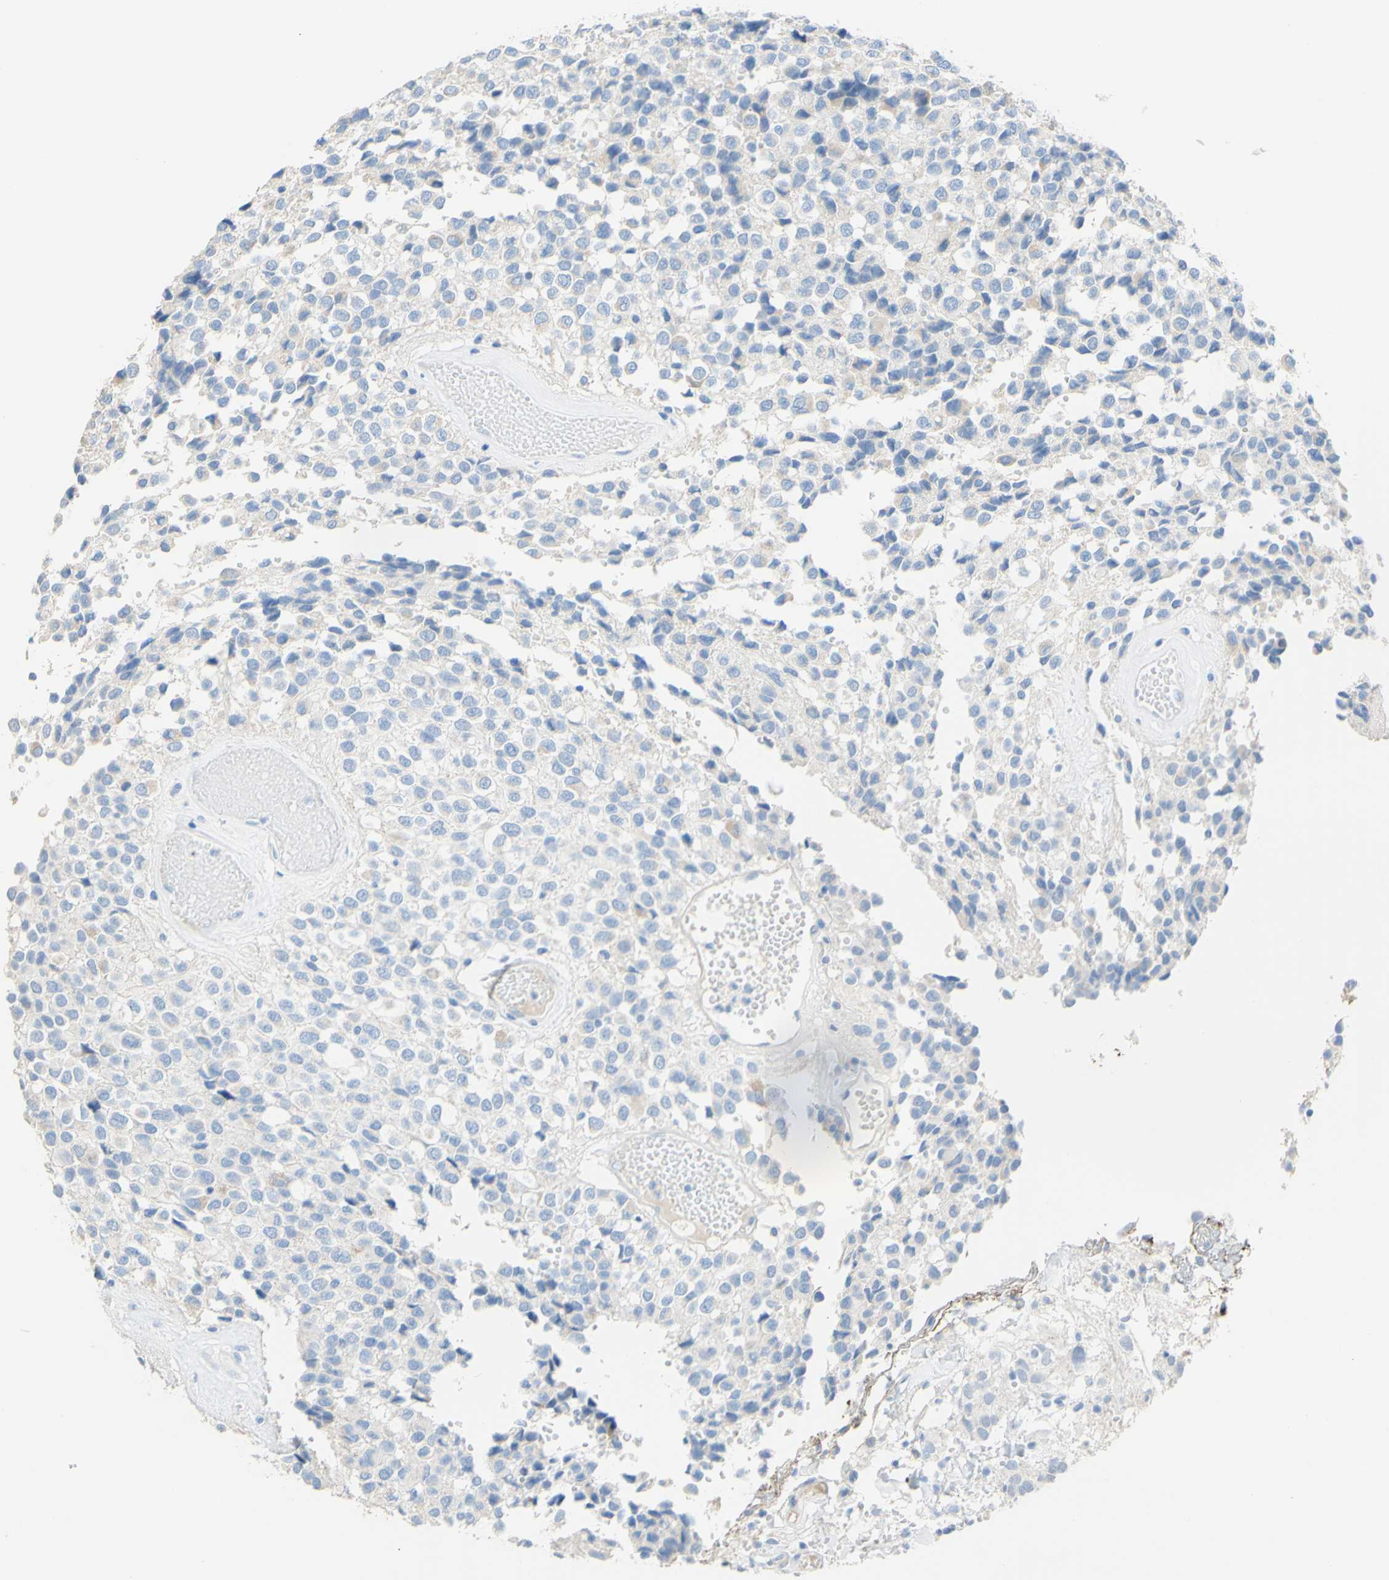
{"staining": {"intensity": "negative", "quantity": "none", "location": "none"}, "tissue": "glioma", "cell_type": "Tumor cells", "image_type": "cancer", "snomed": [{"axis": "morphology", "description": "Glioma, malignant, High grade"}, {"axis": "topography", "description": "Brain"}], "caption": "This is an immunohistochemistry (IHC) image of glioma. There is no staining in tumor cells.", "gene": "DSC2", "patient": {"sex": "male", "age": 32}}